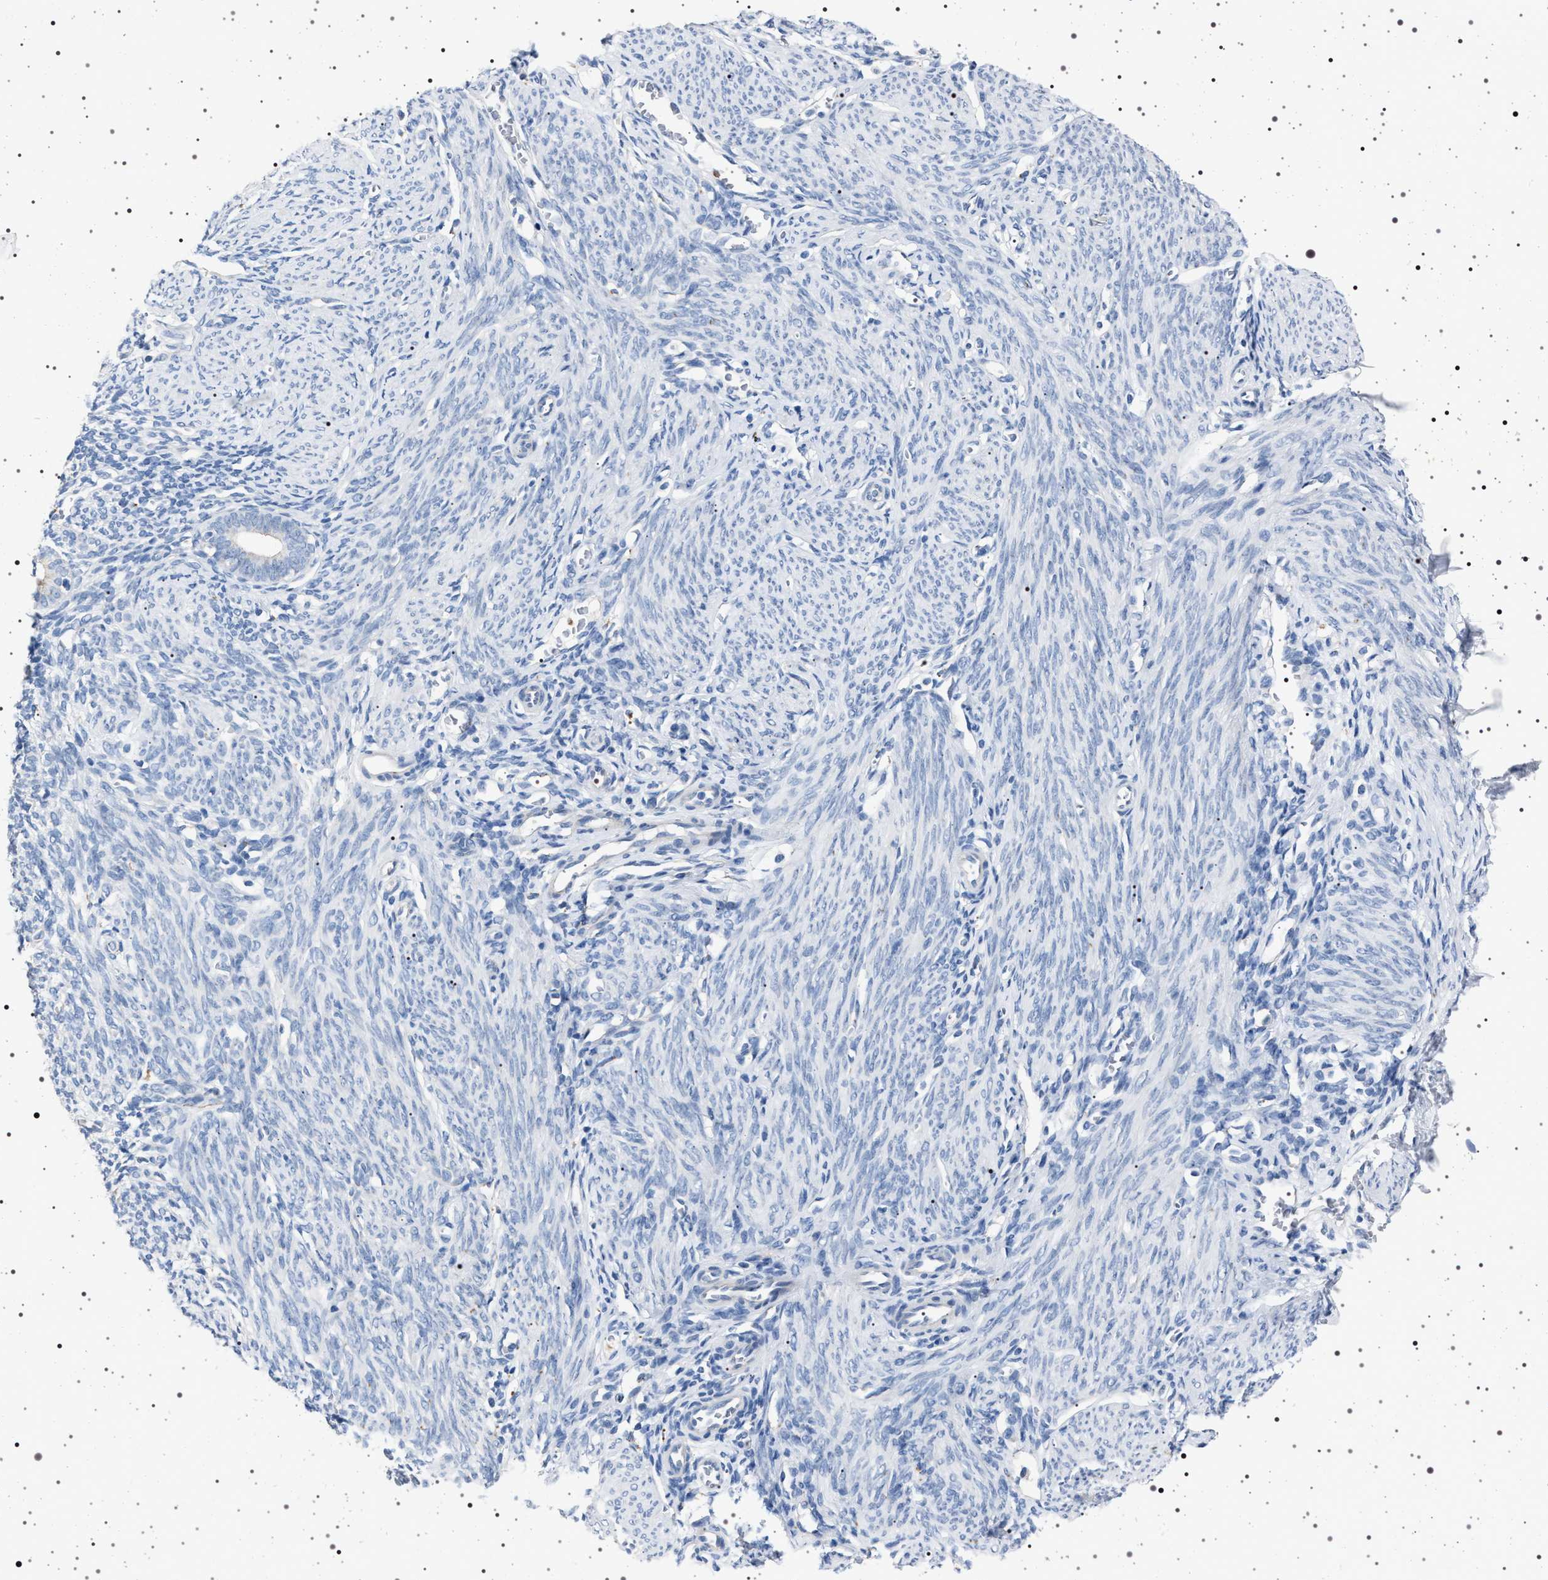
{"staining": {"intensity": "negative", "quantity": "none", "location": "none"}, "tissue": "endometrium", "cell_type": "Cells in endometrial stroma", "image_type": "normal", "snomed": [{"axis": "morphology", "description": "Normal tissue, NOS"}, {"axis": "morphology", "description": "Adenocarcinoma, NOS"}, {"axis": "topography", "description": "Endometrium"}], "caption": "Immunohistochemical staining of benign human endometrium shows no significant expression in cells in endometrial stroma.", "gene": "NAT9", "patient": {"sex": "female", "age": 57}}